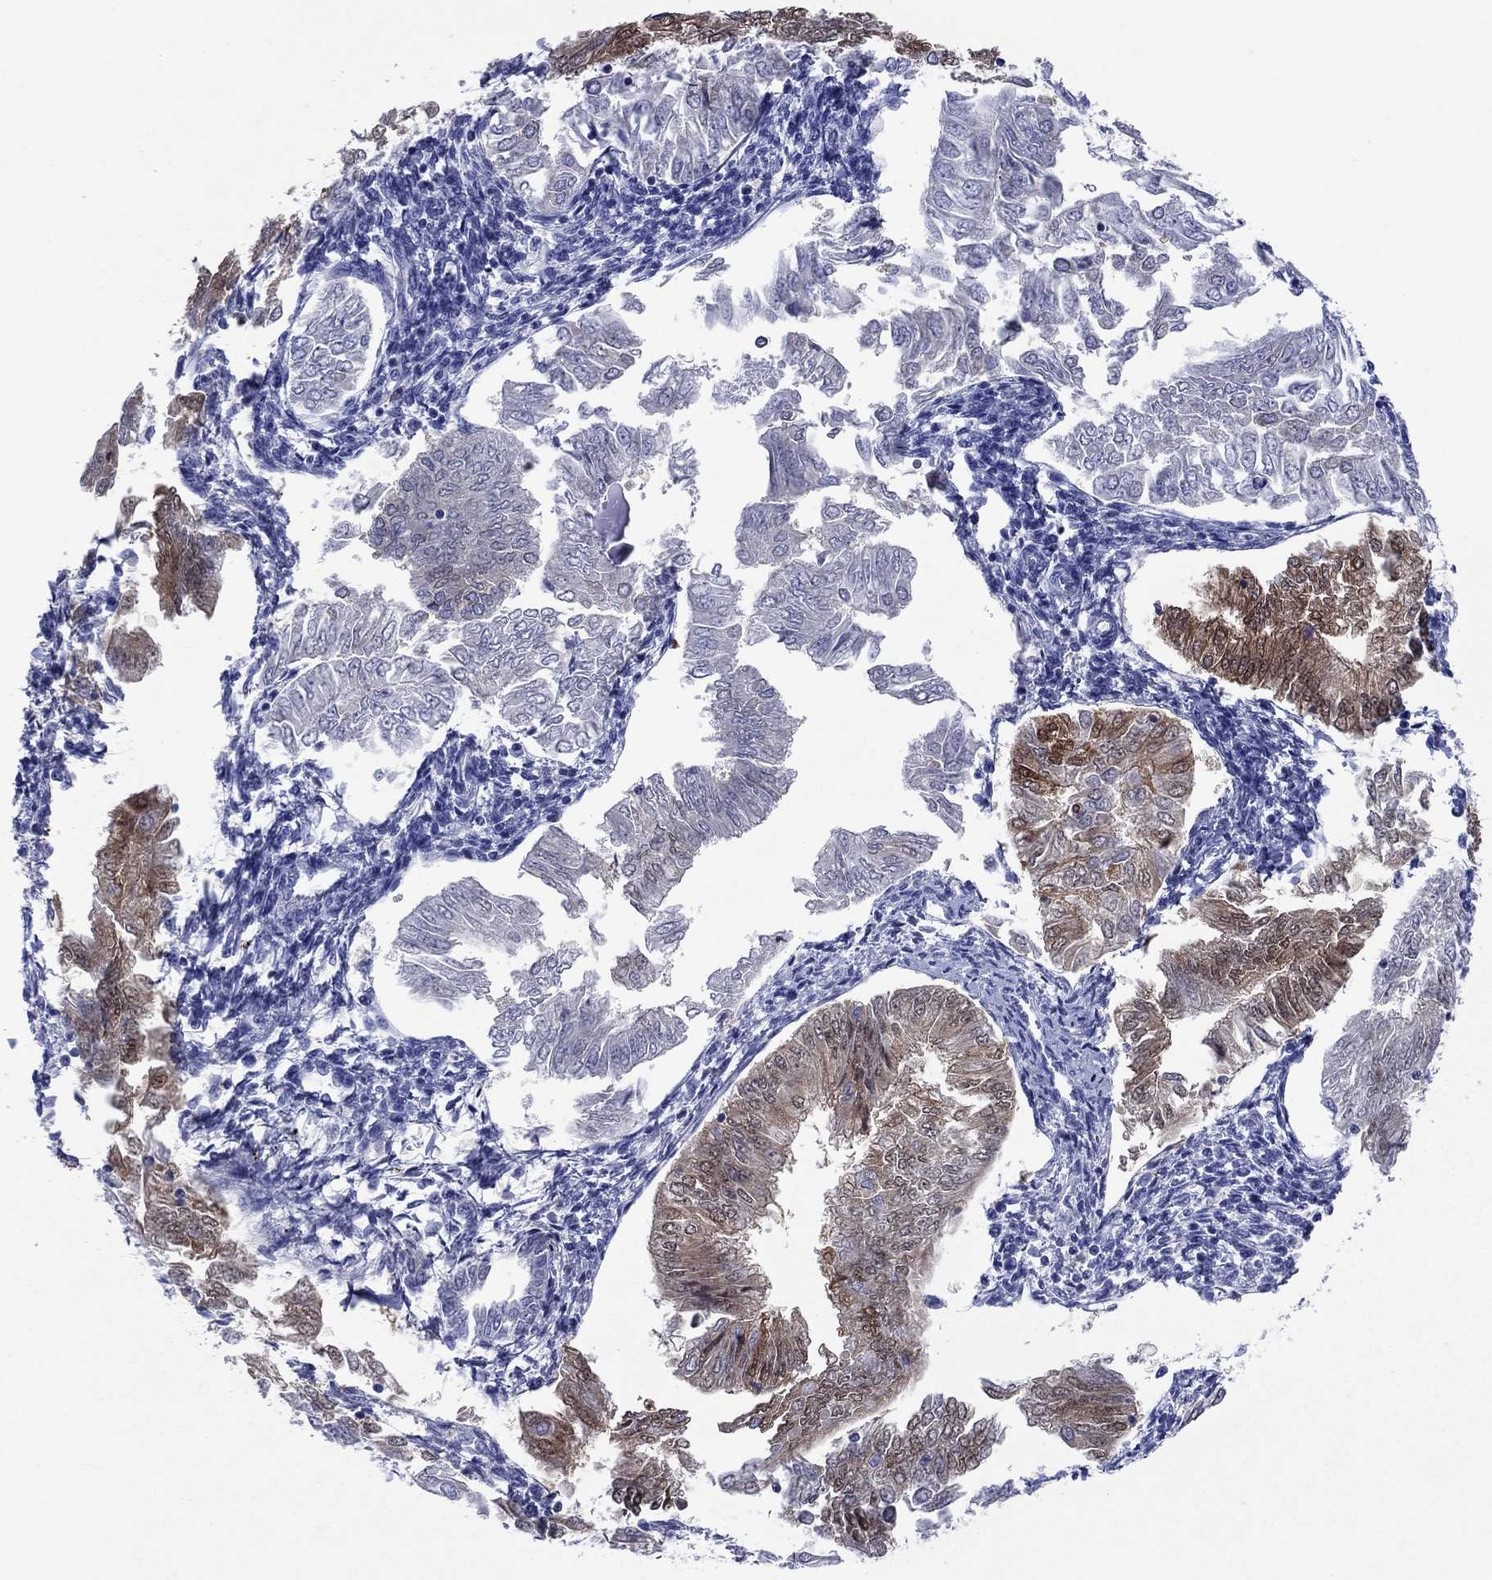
{"staining": {"intensity": "strong", "quantity": "<25%", "location": "cytoplasmic/membranous"}, "tissue": "endometrial cancer", "cell_type": "Tumor cells", "image_type": "cancer", "snomed": [{"axis": "morphology", "description": "Adenocarcinoma, NOS"}, {"axis": "topography", "description": "Endometrium"}], "caption": "A histopathology image of human endometrial cancer (adenocarcinoma) stained for a protein reveals strong cytoplasmic/membranous brown staining in tumor cells.", "gene": "SULT2B1", "patient": {"sex": "female", "age": 53}}